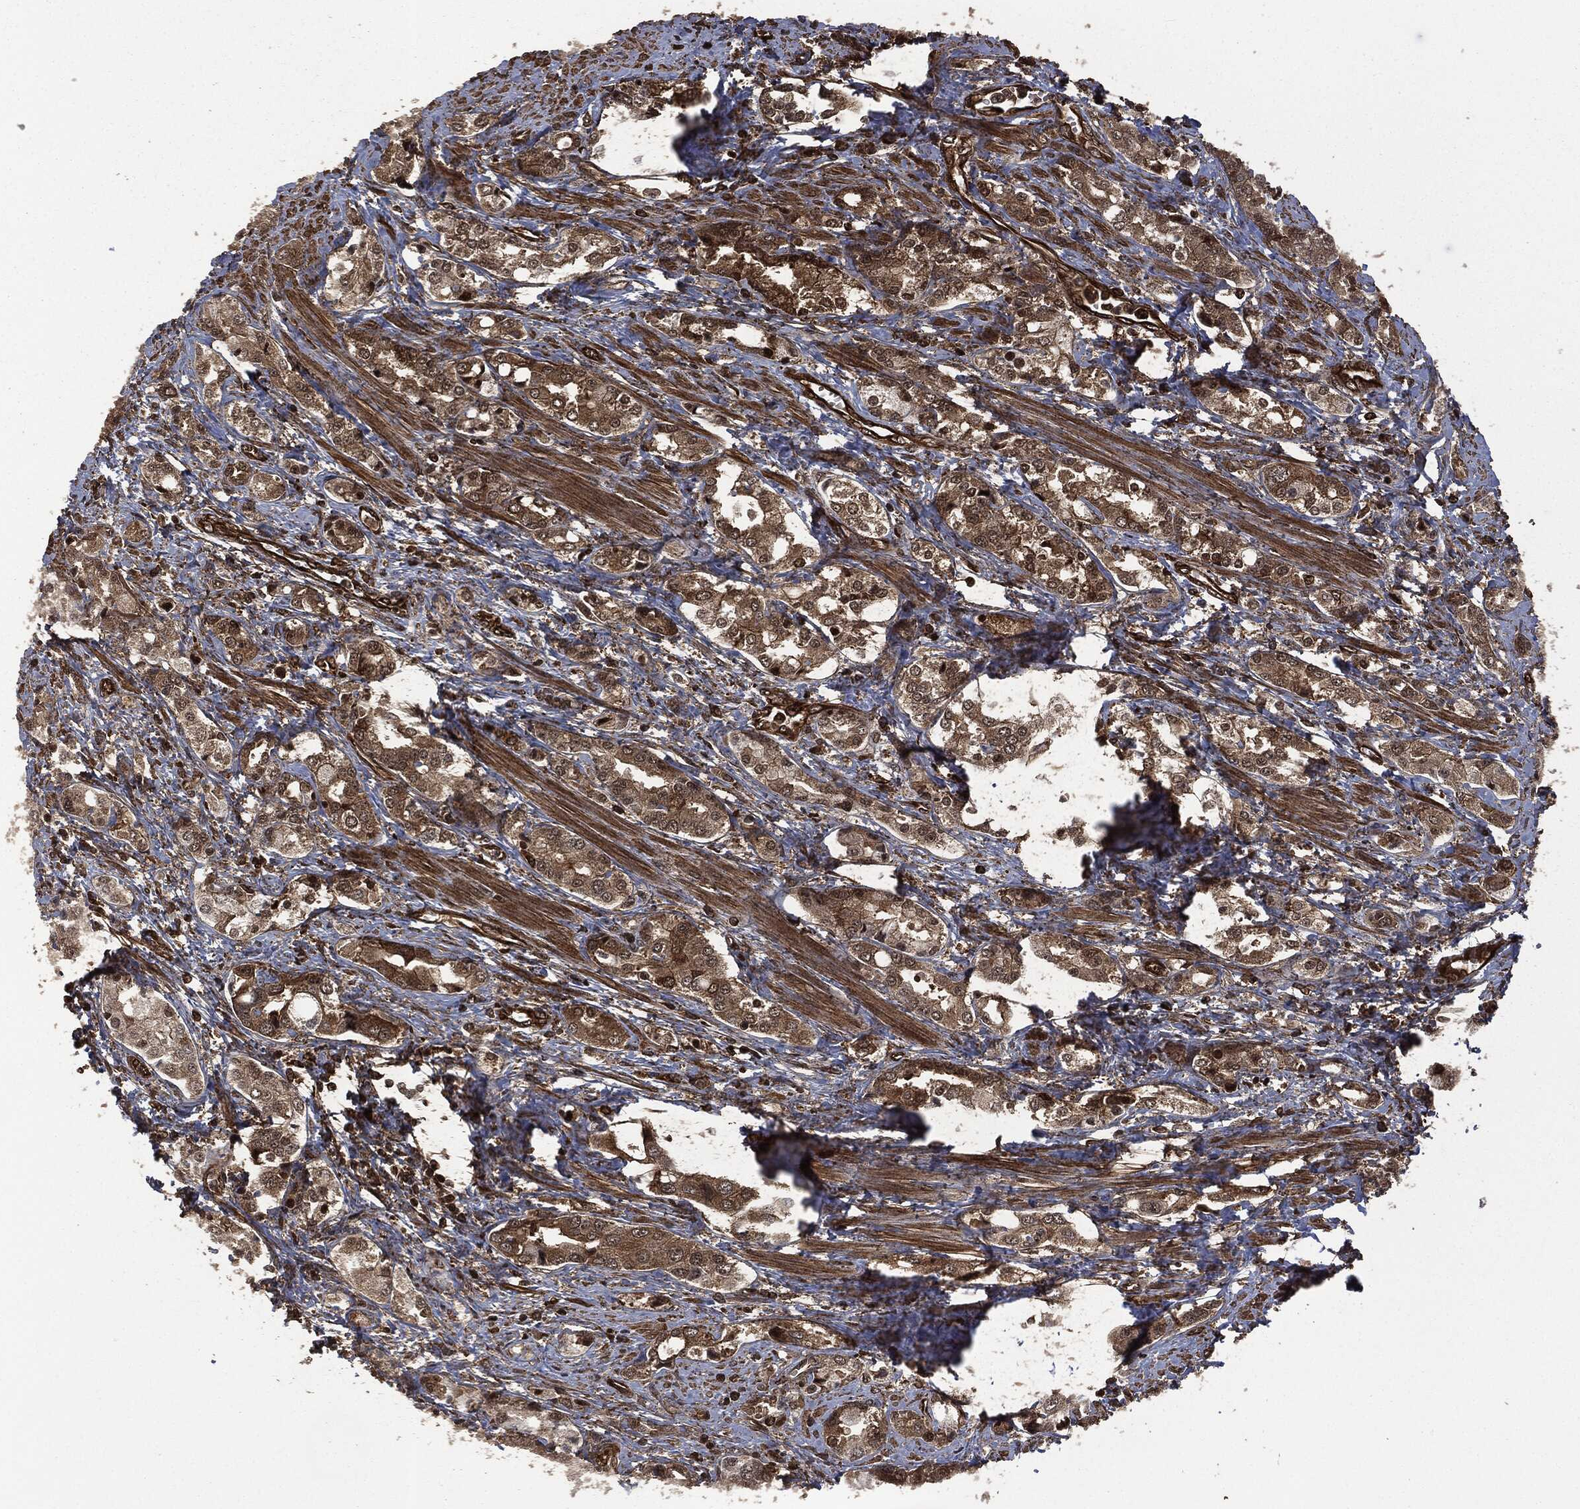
{"staining": {"intensity": "moderate", "quantity": "25%-75%", "location": "cytoplasmic/membranous"}, "tissue": "prostate cancer", "cell_type": "Tumor cells", "image_type": "cancer", "snomed": [{"axis": "morphology", "description": "Adenocarcinoma, NOS"}, {"axis": "topography", "description": "Prostate and seminal vesicle, NOS"}, {"axis": "topography", "description": "Prostate"}], "caption": "Immunohistochemistry photomicrograph of human prostate cancer stained for a protein (brown), which shows medium levels of moderate cytoplasmic/membranous staining in approximately 25%-75% of tumor cells.", "gene": "HRAS", "patient": {"sex": "male", "age": 62}}